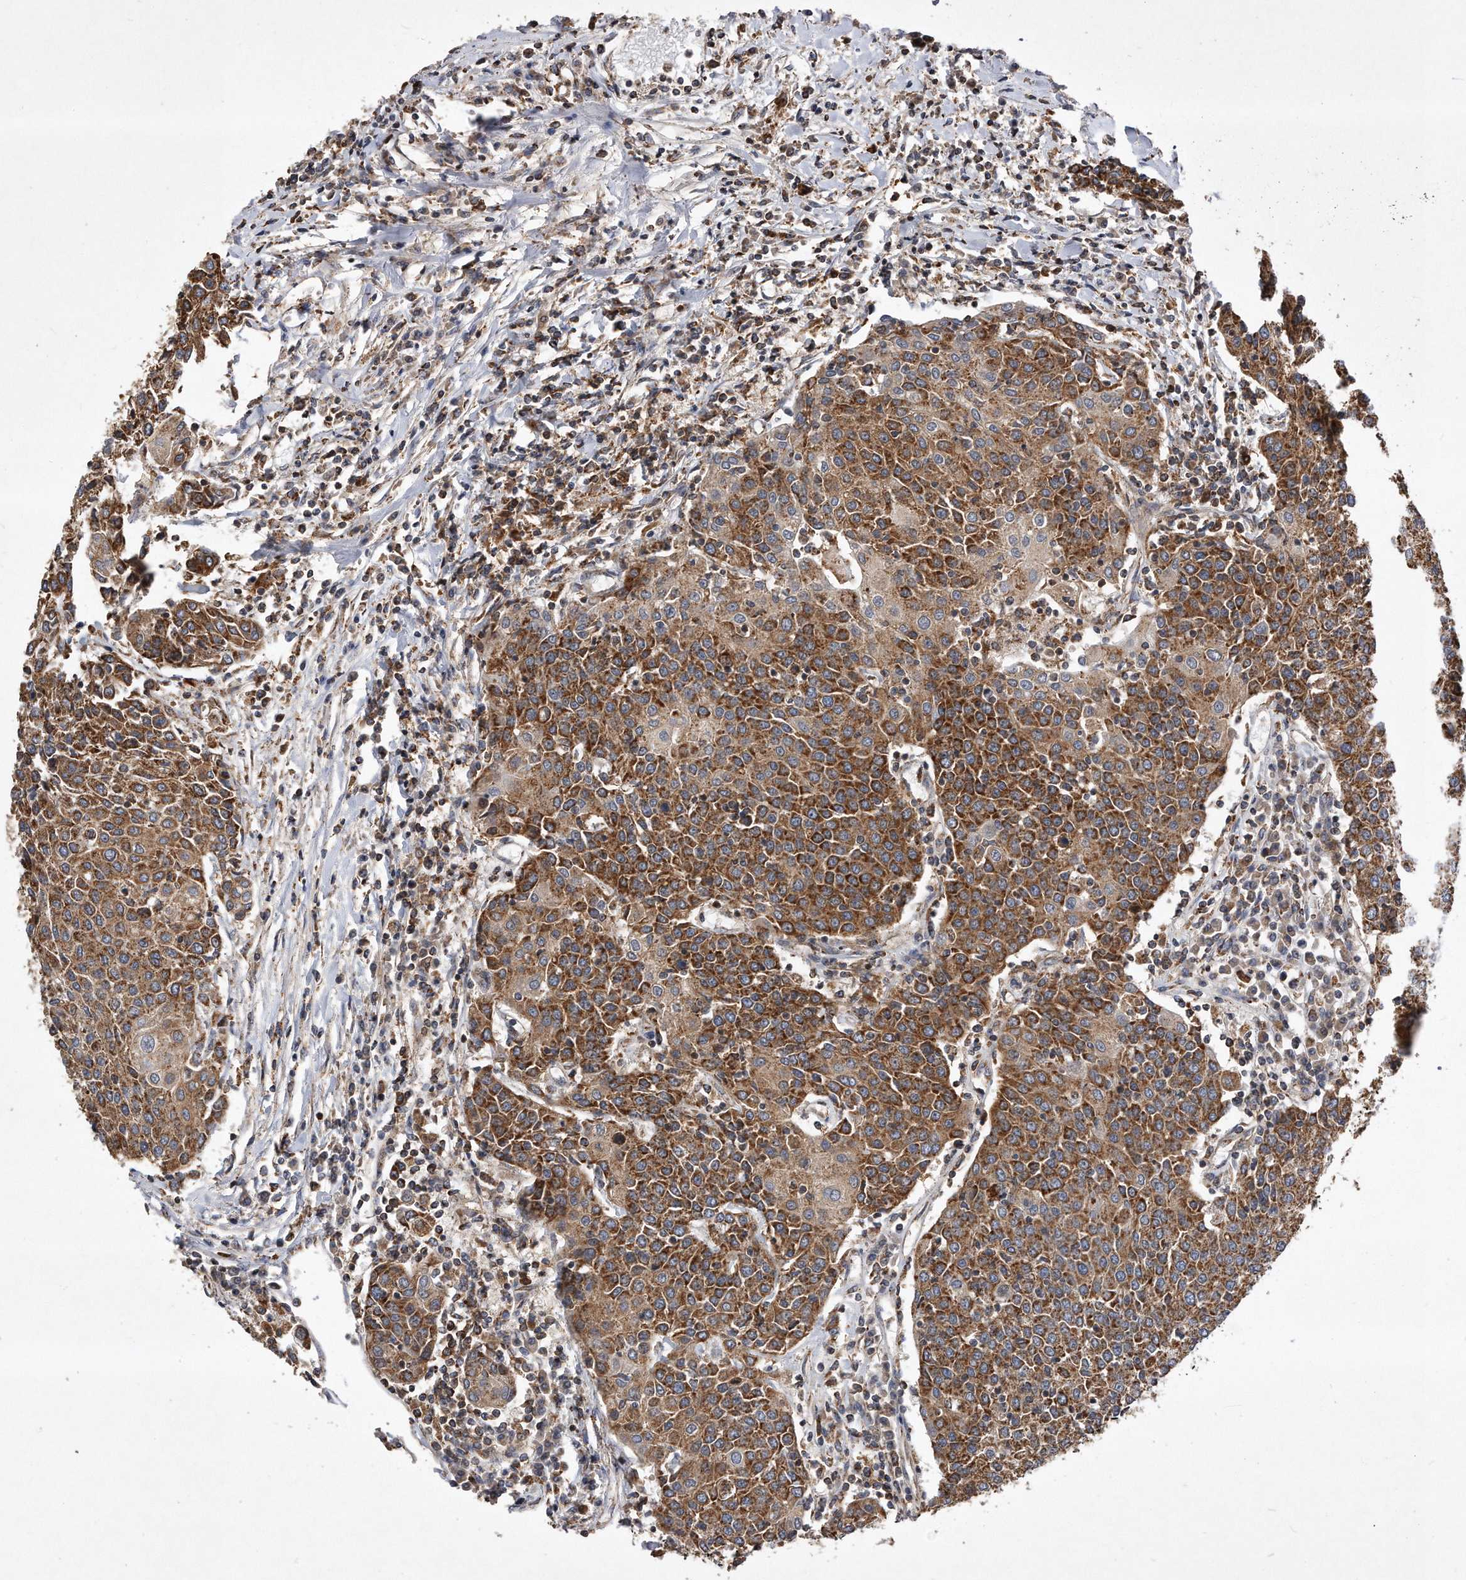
{"staining": {"intensity": "strong", "quantity": ">75%", "location": "cytoplasmic/membranous"}, "tissue": "urothelial cancer", "cell_type": "Tumor cells", "image_type": "cancer", "snomed": [{"axis": "morphology", "description": "Urothelial carcinoma, High grade"}, {"axis": "topography", "description": "Urinary bladder"}], "caption": "Tumor cells exhibit high levels of strong cytoplasmic/membranous staining in approximately >75% of cells in human high-grade urothelial carcinoma.", "gene": "PPP5C", "patient": {"sex": "female", "age": 85}}